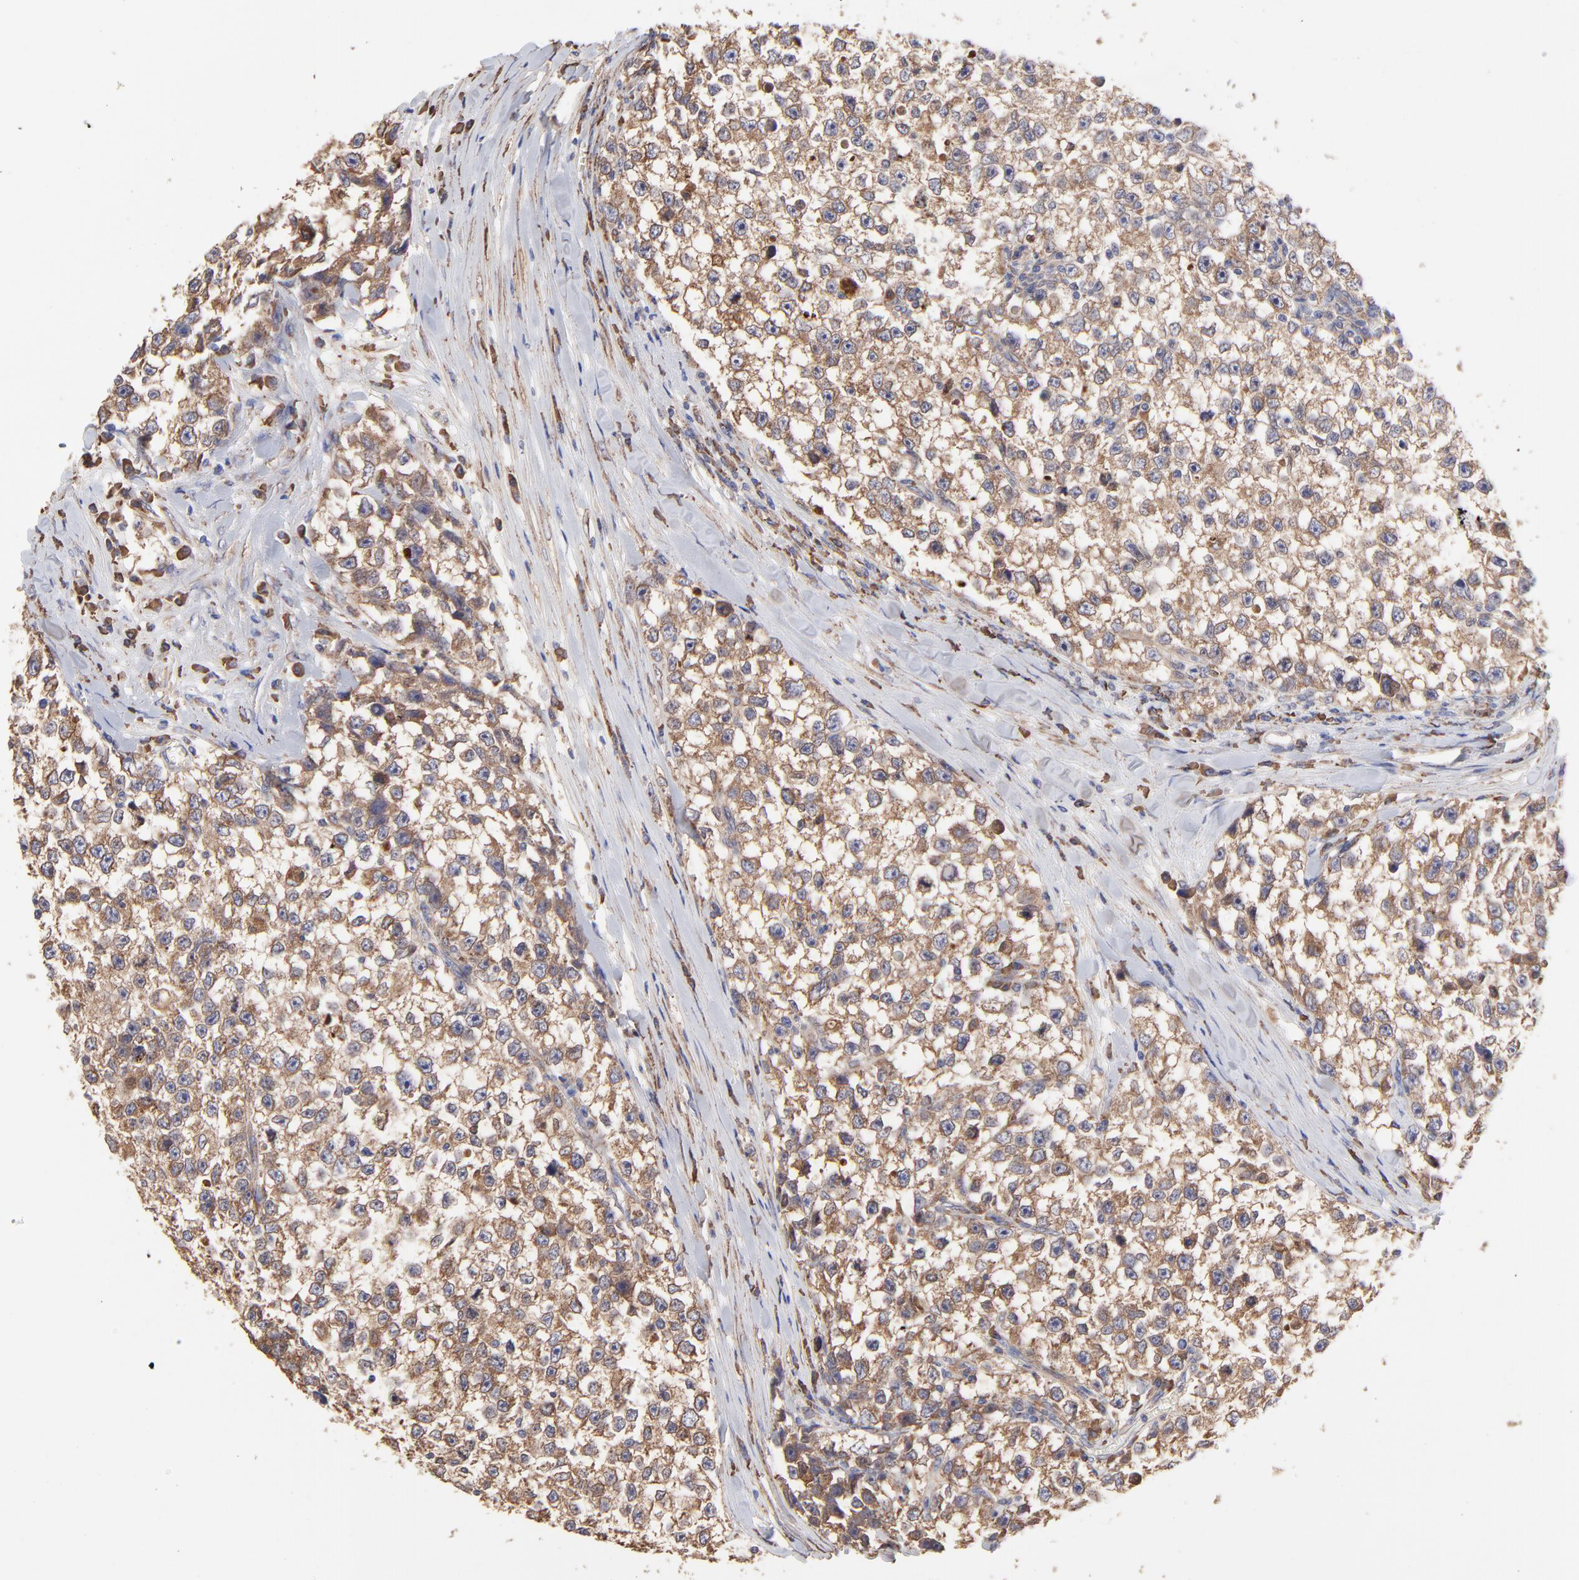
{"staining": {"intensity": "moderate", "quantity": ">75%", "location": "cytoplasmic/membranous"}, "tissue": "testis cancer", "cell_type": "Tumor cells", "image_type": "cancer", "snomed": [{"axis": "morphology", "description": "Seminoma, NOS"}, {"axis": "morphology", "description": "Carcinoma, Embryonal, NOS"}, {"axis": "topography", "description": "Testis"}], "caption": "Protein staining of testis cancer (embryonal carcinoma) tissue displays moderate cytoplasmic/membranous positivity in approximately >75% of tumor cells.", "gene": "PFKM", "patient": {"sex": "male", "age": 30}}